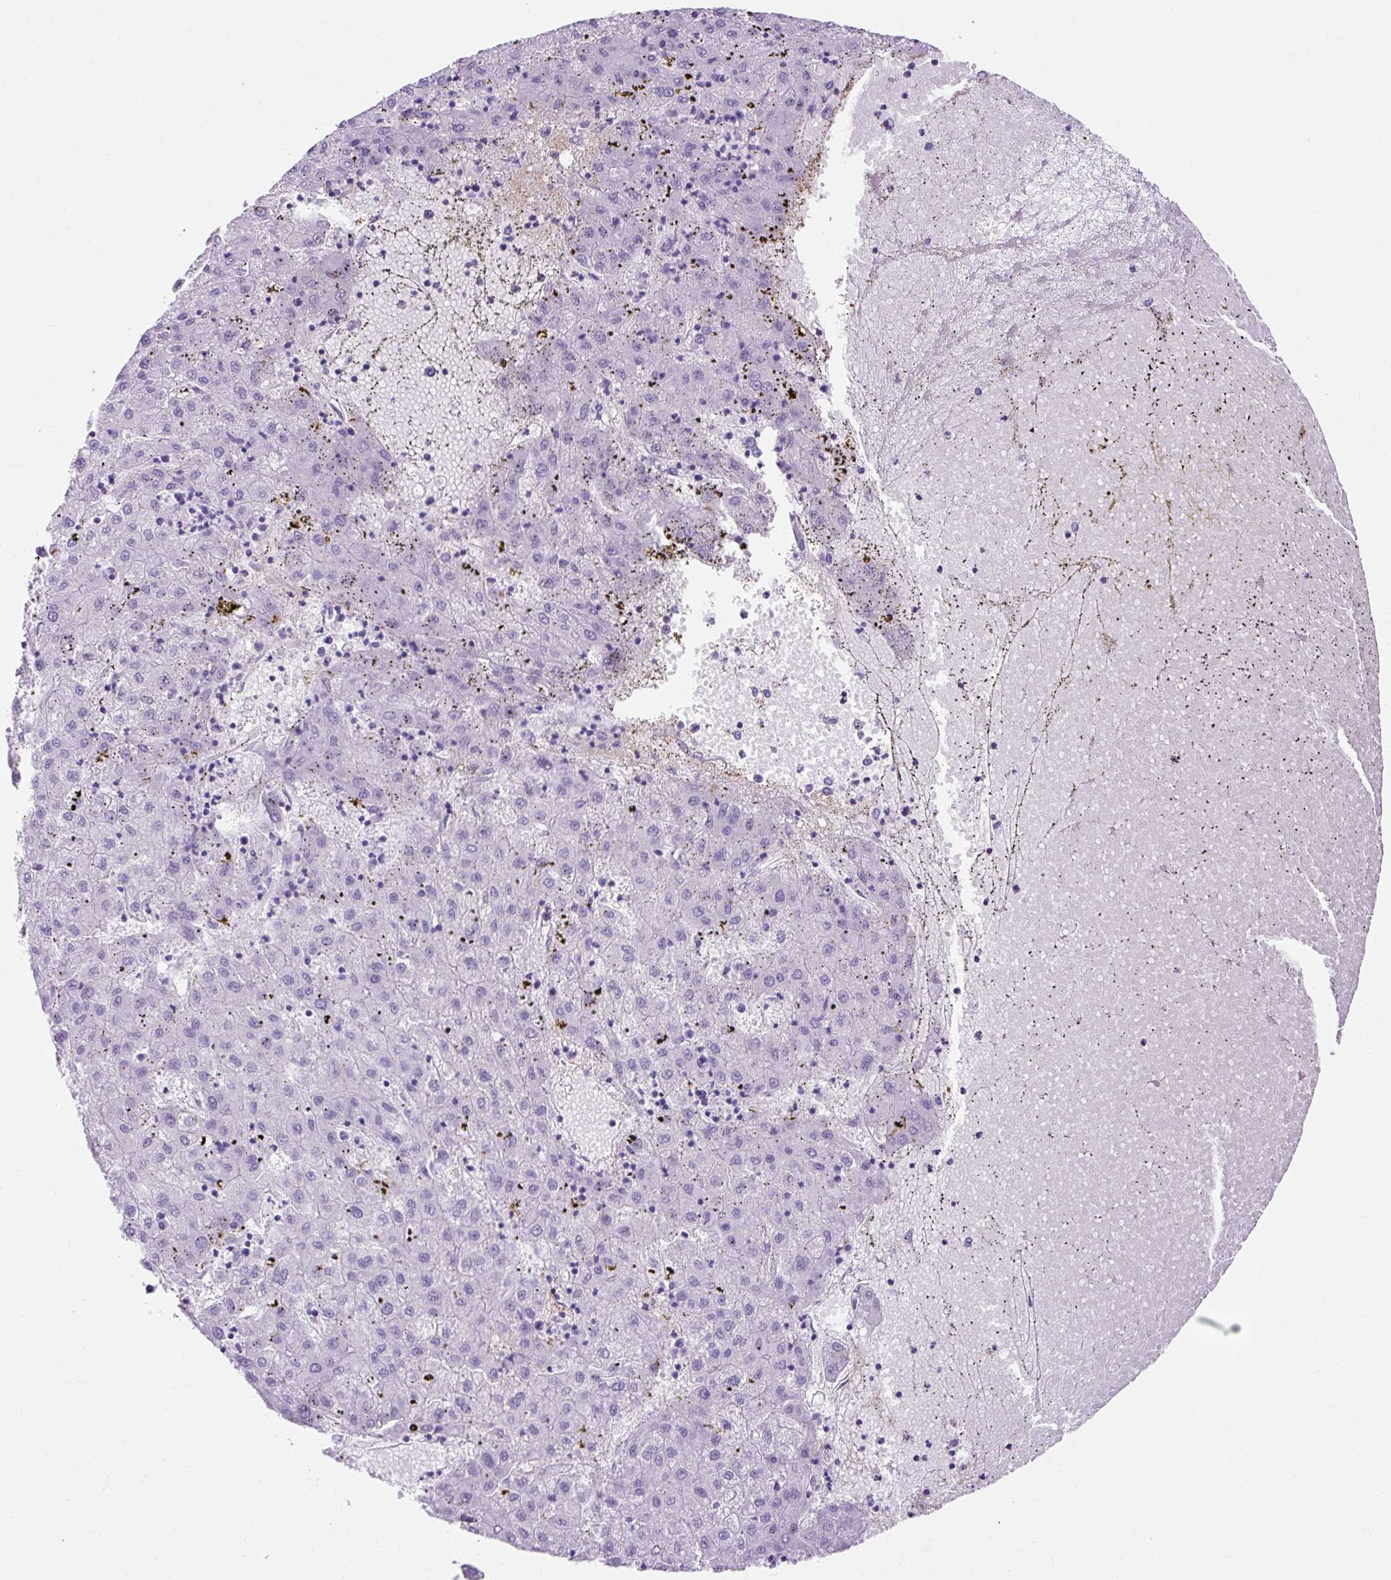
{"staining": {"intensity": "negative", "quantity": "none", "location": "none"}, "tissue": "liver cancer", "cell_type": "Tumor cells", "image_type": "cancer", "snomed": [{"axis": "morphology", "description": "Carcinoma, Hepatocellular, NOS"}, {"axis": "topography", "description": "Liver"}], "caption": "Immunohistochemical staining of human liver hepatocellular carcinoma demonstrates no significant staining in tumor cells.", "gene": "KRT12", "patient": {"sex": "male", "age": 72}}